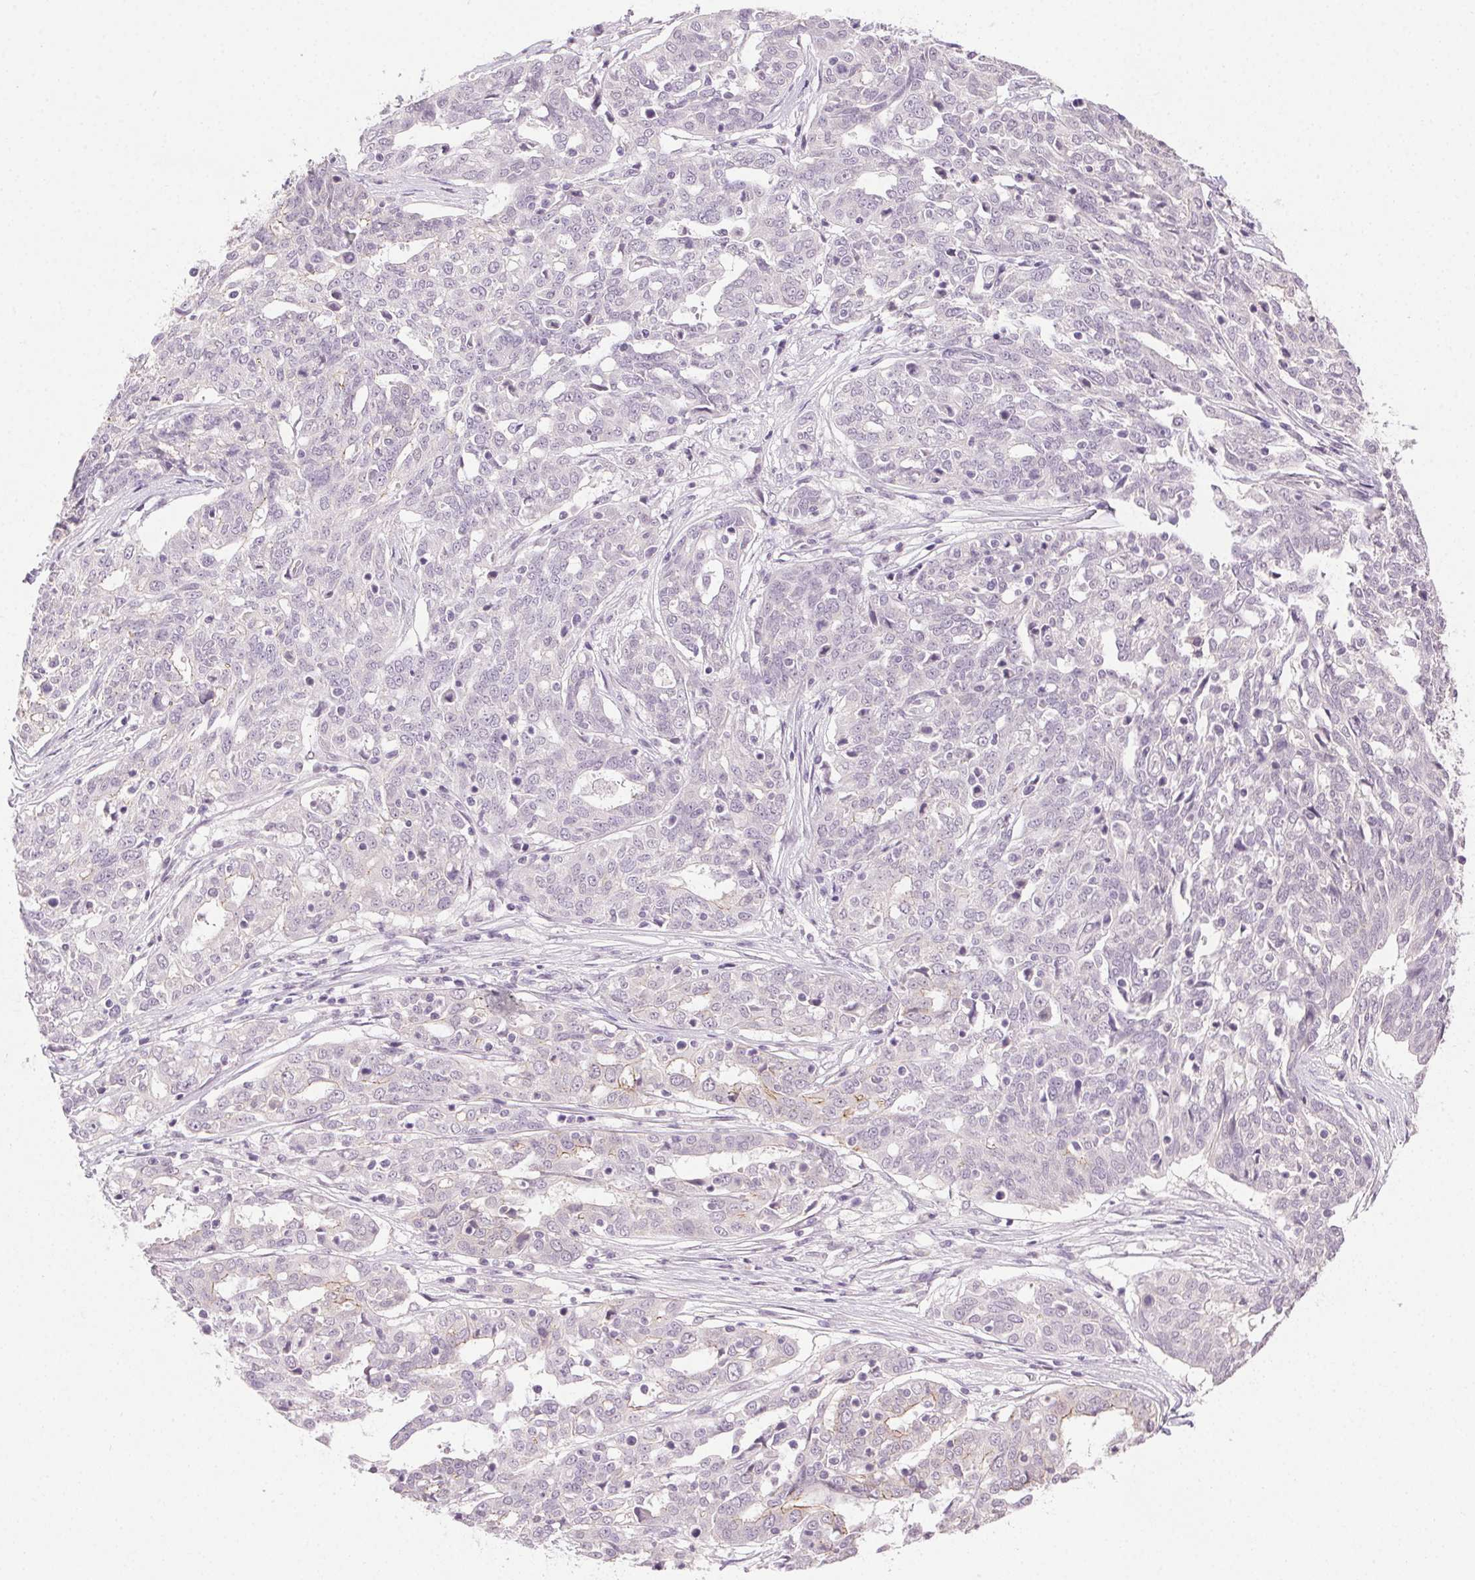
{"staining": {"intensity": "negative", "quantity": "none", "location": "none"}, "tissue": "ovarian cancer", "cell_type": "Tumor cells", "image_type": "cancer", "snomed": [{"axis": "morphology", "description": "Cystadenocarcinoma, serous, NOS"}, {"axis": "topography", "description": "Ovary"}], "caption": "Serous cystadenocarcinoma (ovarian) was stained to show a protein in brown. There is no significant positivity in tumor cells. Brightfield microscopy of IHC stained with DAB (3,3'-diaminobenzidine) (brown) and hematoxylin (blue), captured at high magnification.", "gene": "CLDN10", "patient": {"sex": "female", "age": 67}}